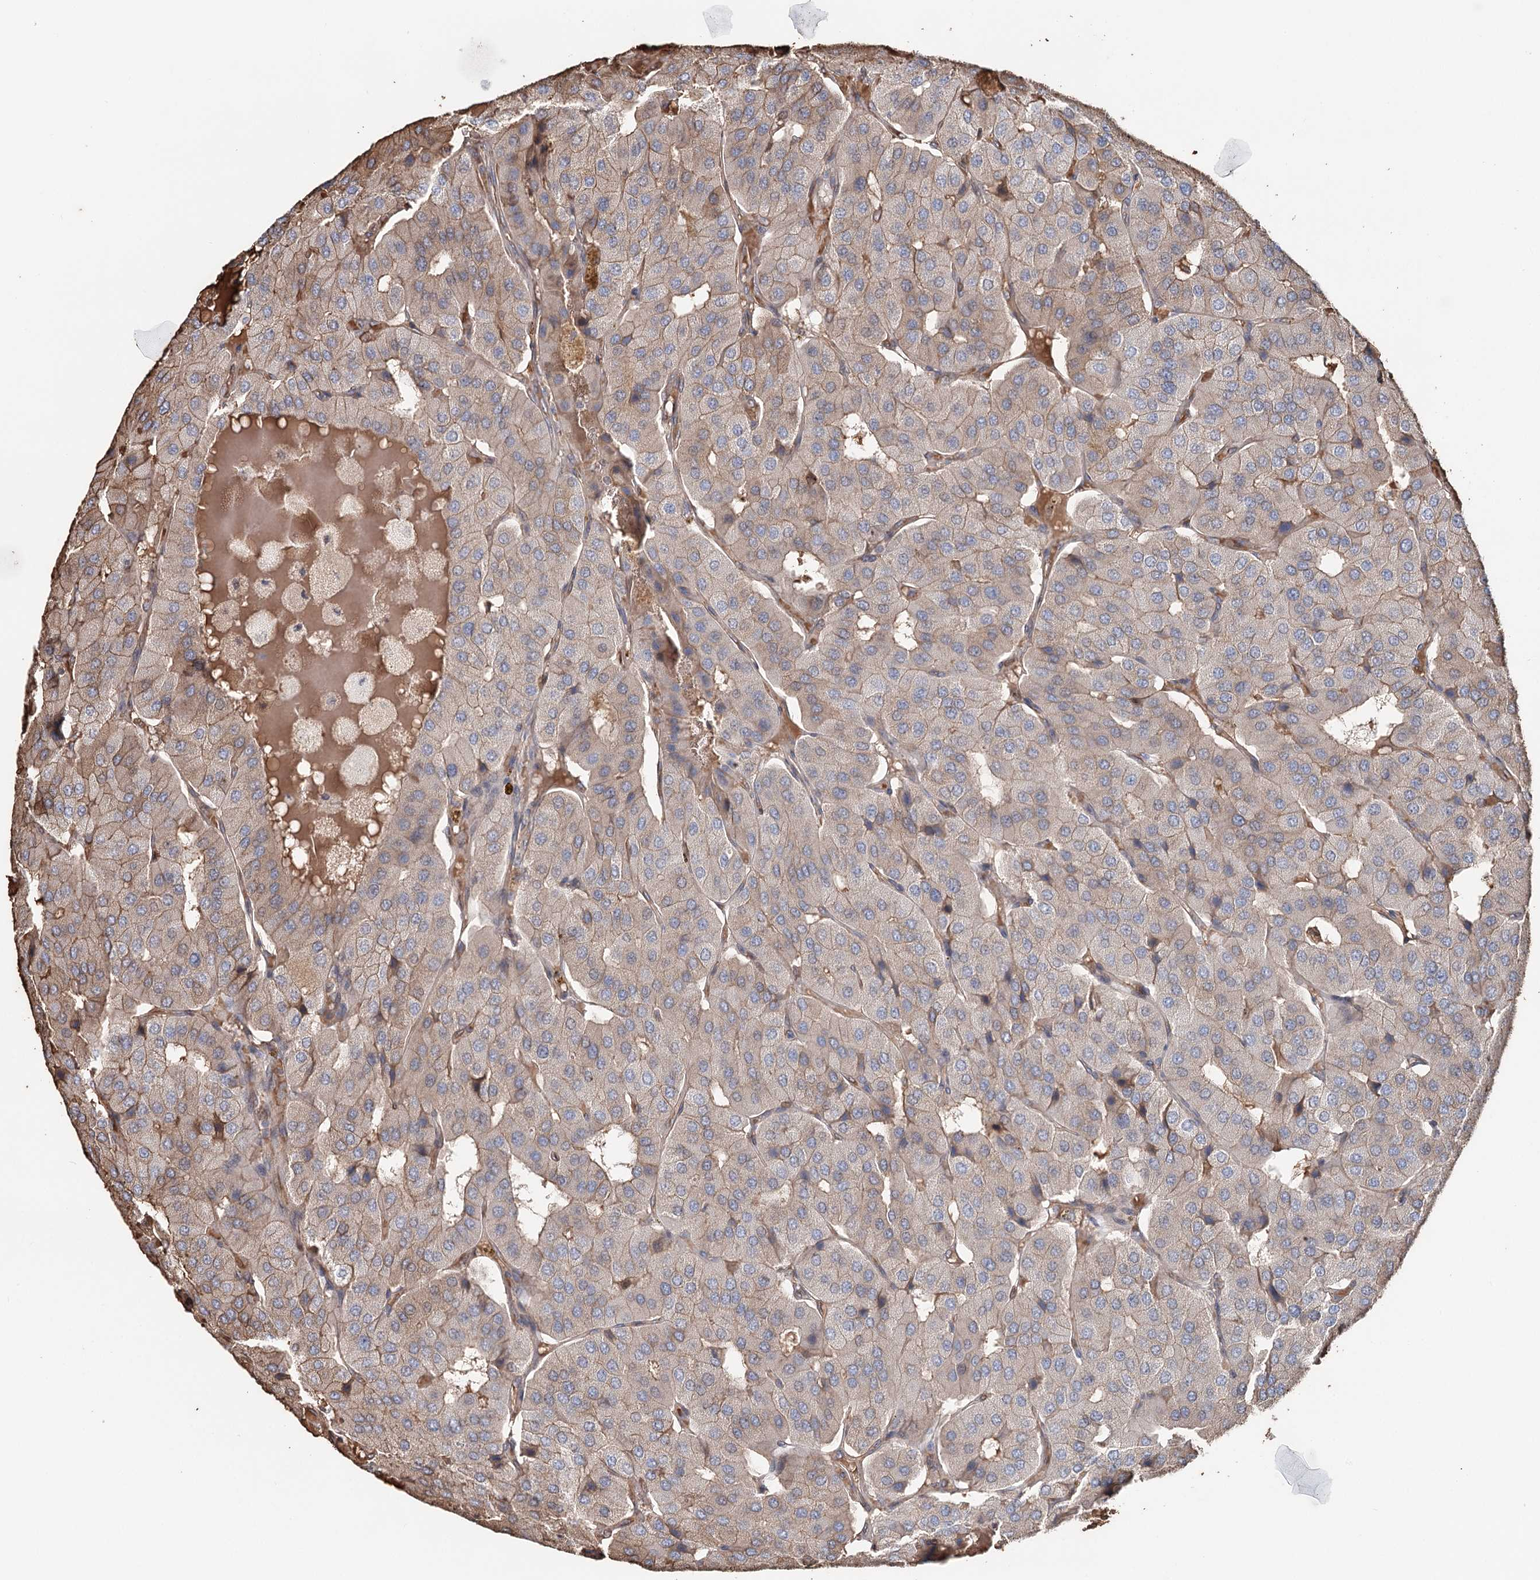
{"staining": {"intensity": "weak", "quantity": "25%-75%", "location": "cytoplasmic/membranous"}, "tissue": "parathyroid gland", "cell_type": "Glandular cells", "image_type": "normal", "snomed": [{"axis": "morphology", "description": "Normal tissue, NOS"}, {"axis": "morphology", "description": "Adenoma, NOS"}, {"axis": "topography", "description": "Parathyroid gland"}], "caption": "Immunohistochemical staining of unremarkable parathyroid gland shows 25%-75% levels of weak cytoplasmic/membranous protein expression in about 25%-75% of glandular cells.", "gene": "SYVN1", "patient": {"sex": "female", "age": 86}}